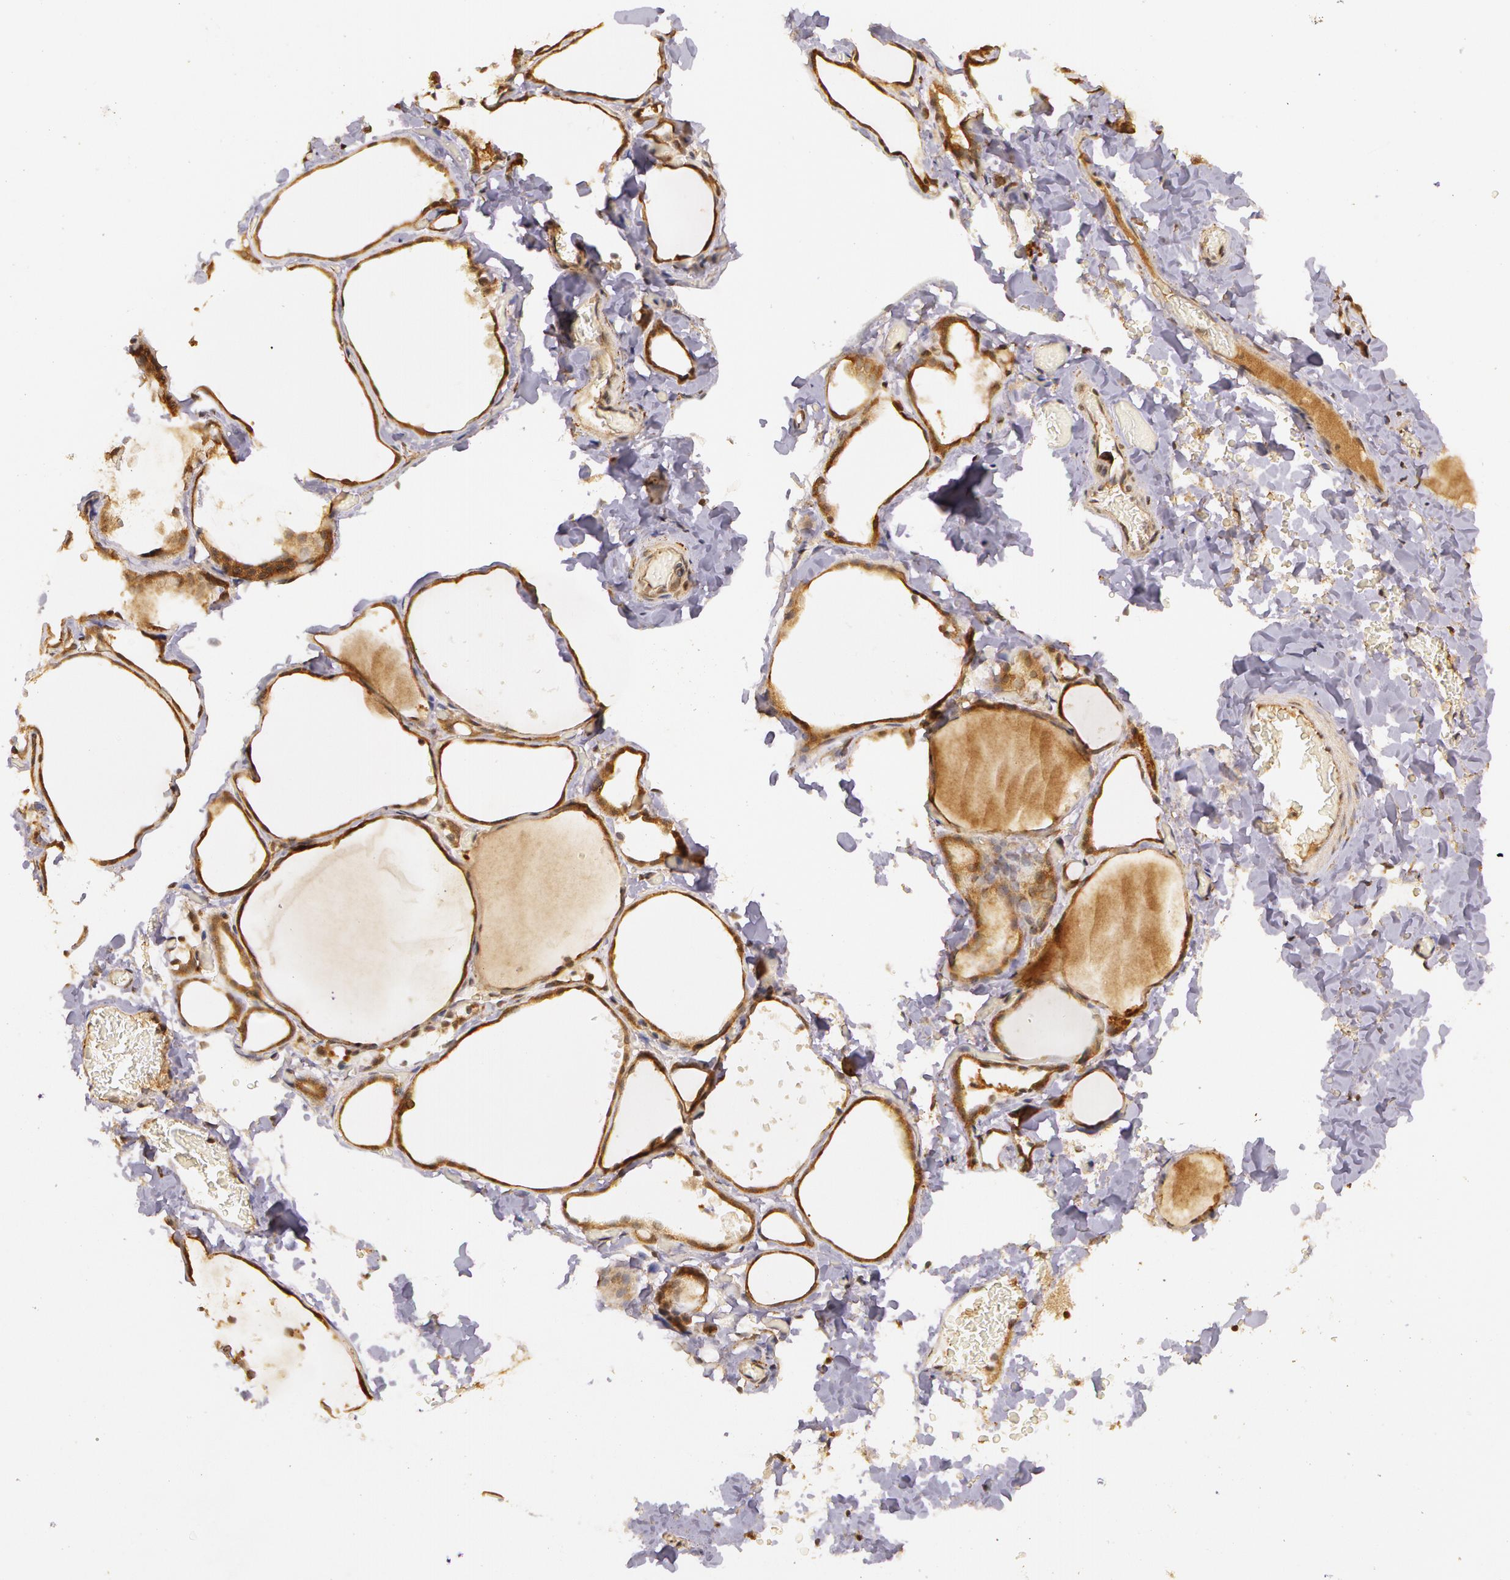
{"staining": {"intensity": "strong", "quantity": ">75%", "location": "cytoplasmic/membranous"}, "tissue": "thyroid gland", "cell_type": "Glandular cells", "image_type": "normal", "snomed": [{"axis": "morphology", "description": "Normal tissue, NOS"}, {"axis": "topography", "description": "Thyroid gland"}], "caption": "Unremarkable thyroid gland was stained to show a protein in brown. There is high levels of strong cytoplasmic/membranous staining in about >75% of glandular cells.", "gene": "ASCC2", "patient": {"sex": "female", "age": 22}}